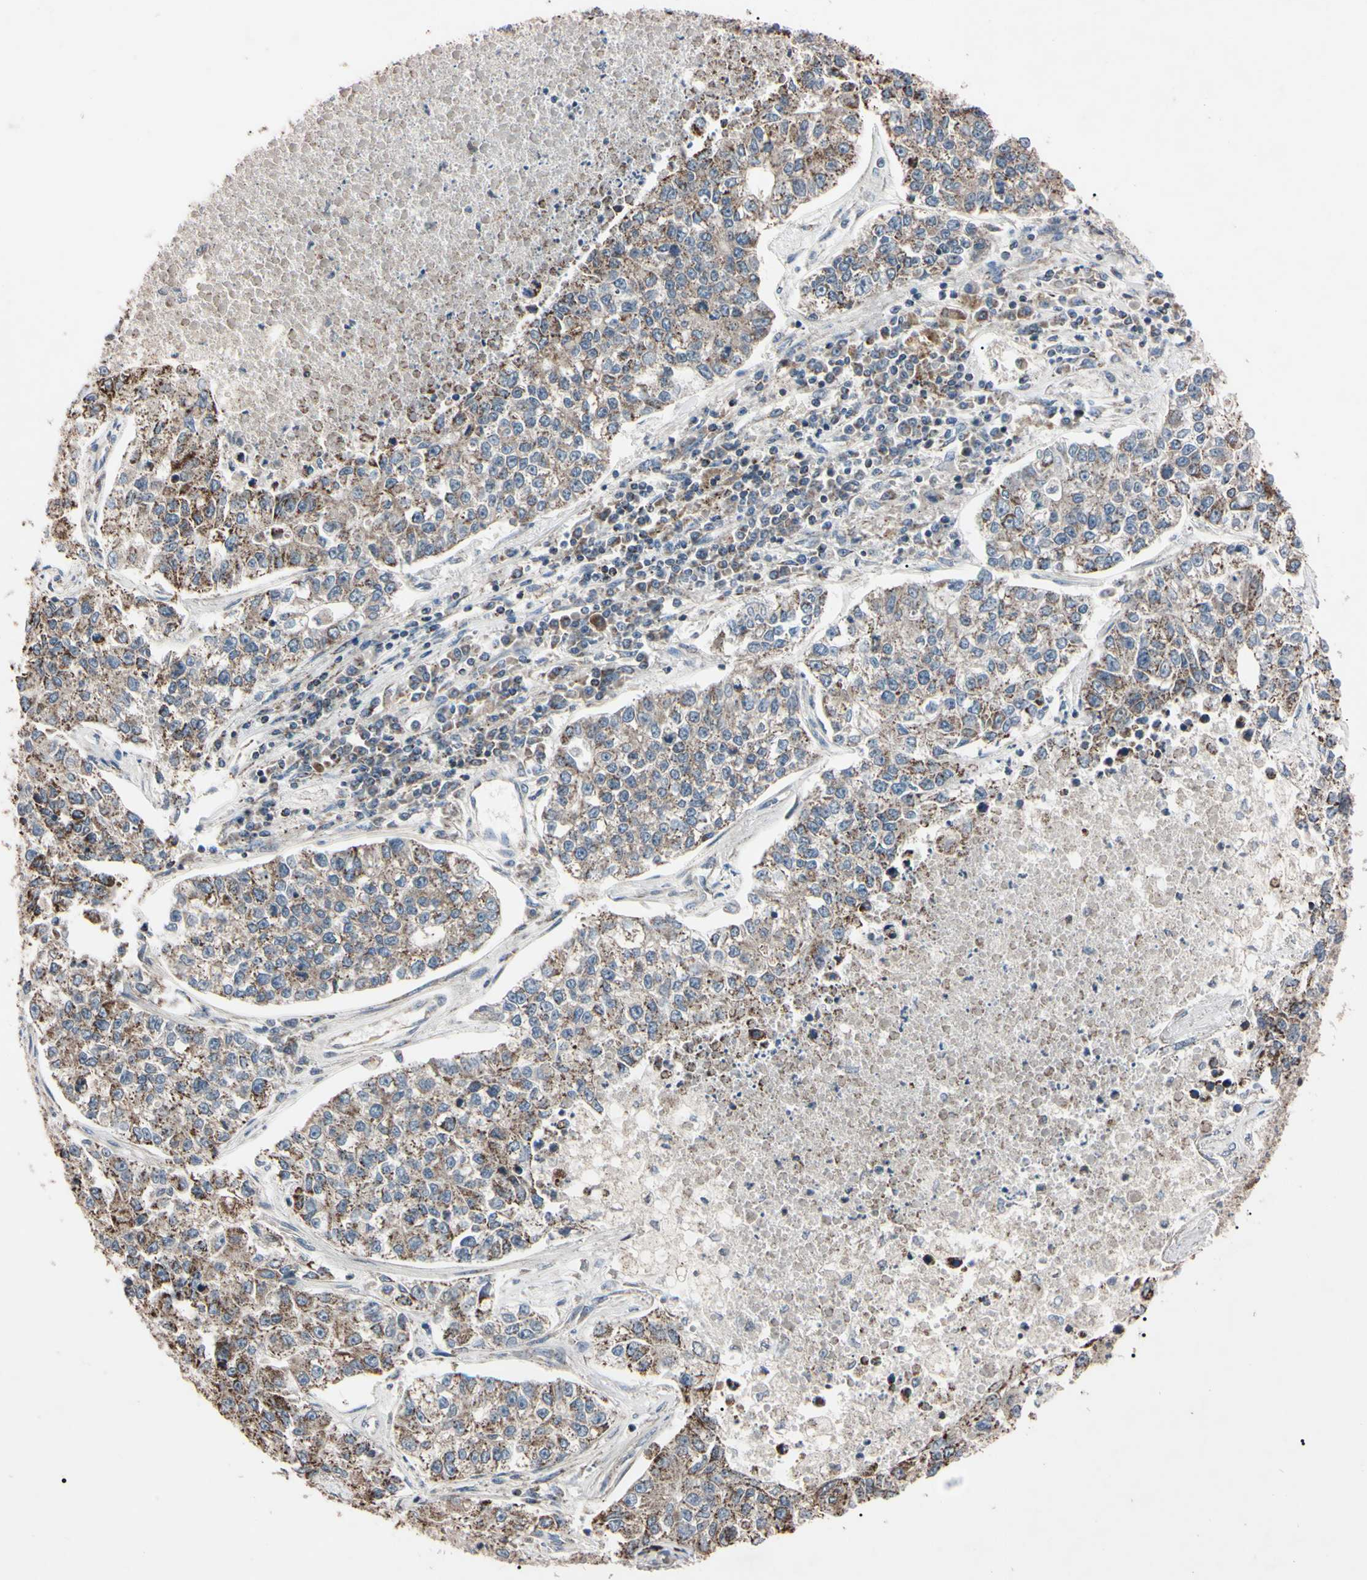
{"staining": {"intensity": "weak", "quantity": "<25%", "location": "cytoplasmic/membranous"}, "tissue": "lung cancer", "cell_type": "Tumor cells", "image_type": "cancer", "snomed": [{"axis": "morphology", "description": "Adenocarcinoma, NOS"}, {"axis": "topography", "description": "Lung"}], "caption": "IHC of adenocarcinoma (lung) shows no positivity in tumor cells. (DAB immunohistochemistry (IHC) with hematoxylin counter stain).", "gene": "TNFRSF1A", "patient": {"sex": "male", "age": 49}}